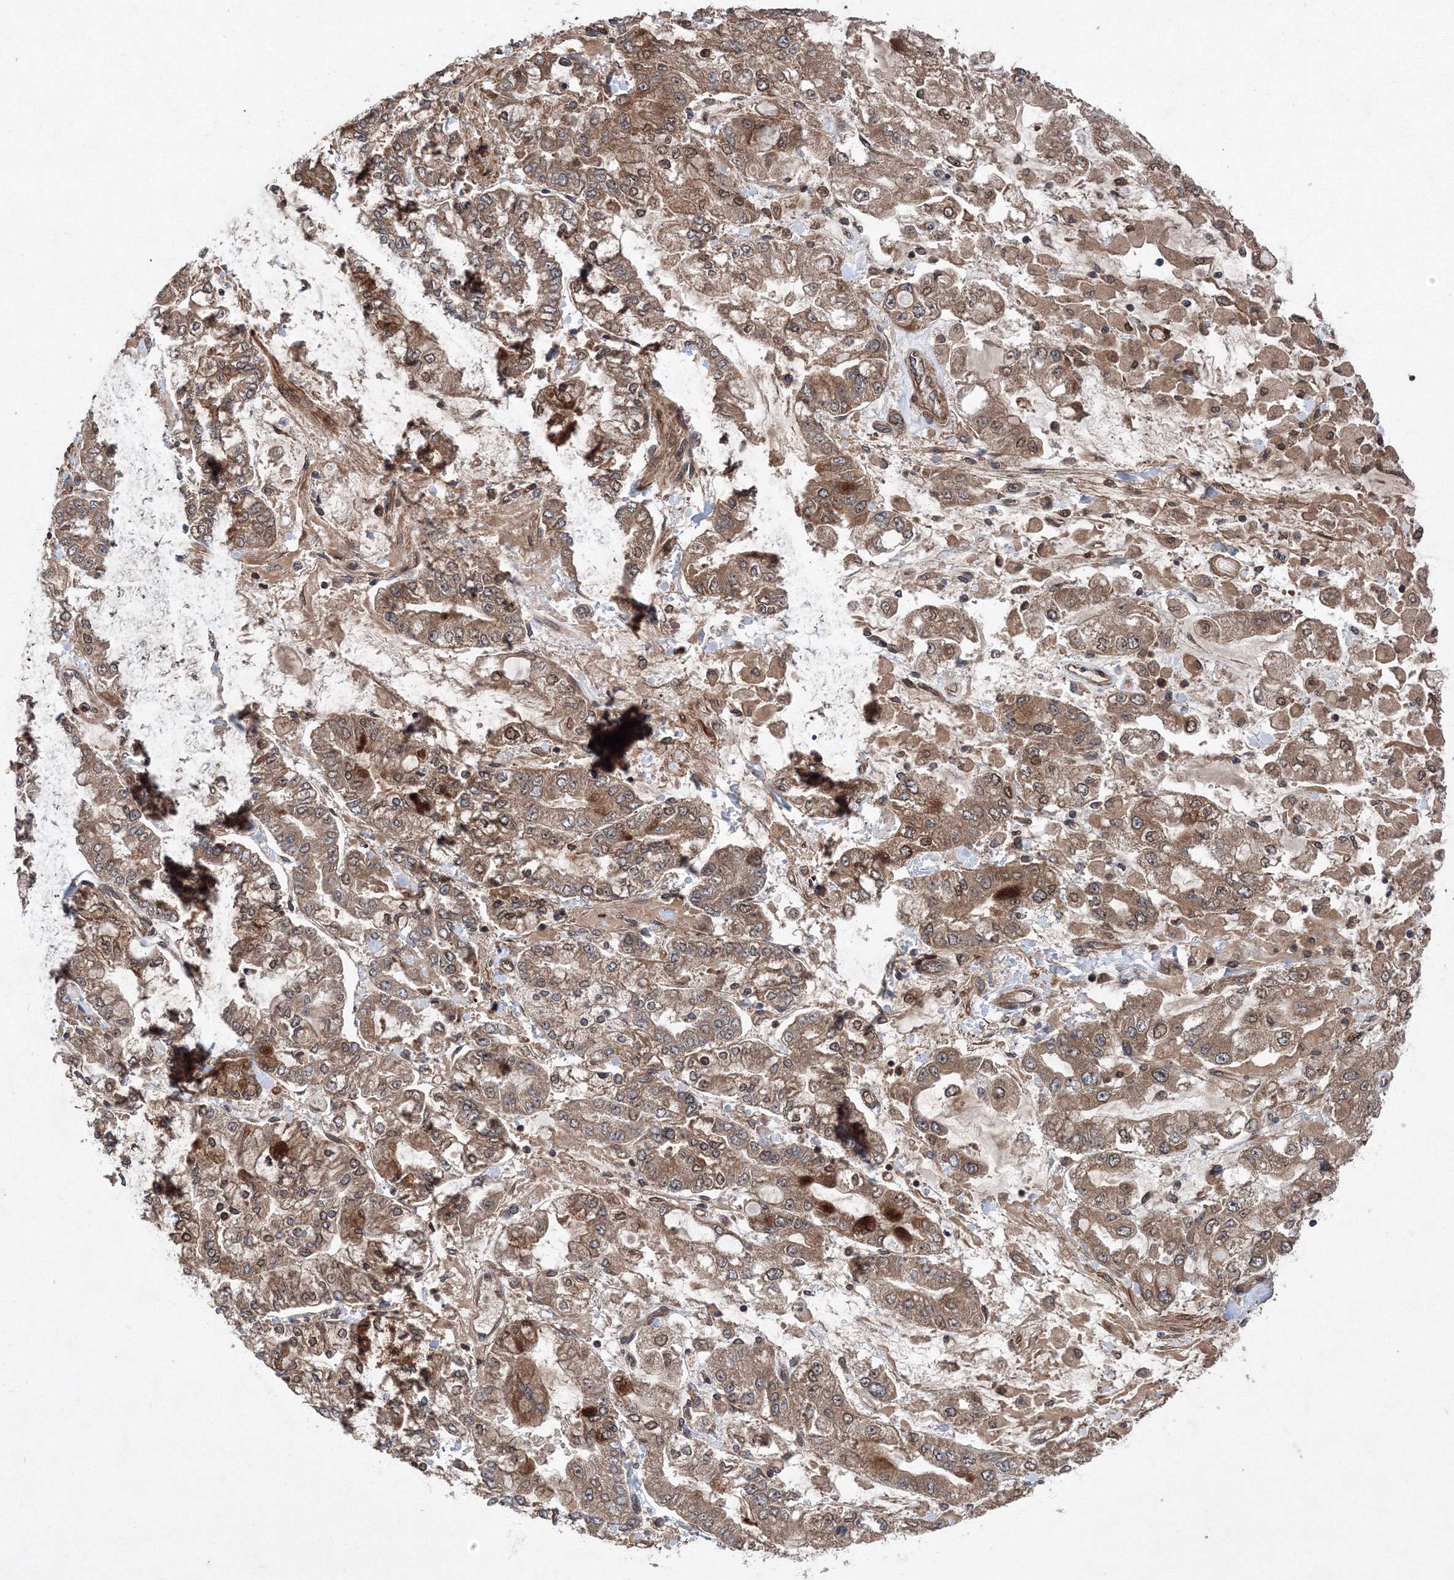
{"staining": {"intensity": "moderate", "quantity": ">75%", "location": "cytoplasmic/membranous"}, "tissue": "stomach cancer", "cell_type": "Tumor cells", "image_type": "cancer", "snomed": [{"axis": "morphology", "description": "Normal tissue, NOS"}, {"axis": "morphology", "description": "Adenocarcinoma, NOS"}, {"axis": "topography", "description": "Stomach, upper"}, {"axis": "topography", "description": "Stomach"}], "caption": "There is medium levels of moderate cytoplasmic/membranous expression in tumor cells of stomach cancer (adenocarcinoma), as demonstrated by immunohistochemical staining (brown color).", "gene": "ATG3", "patient": {"sex": "male", "age": 76}}